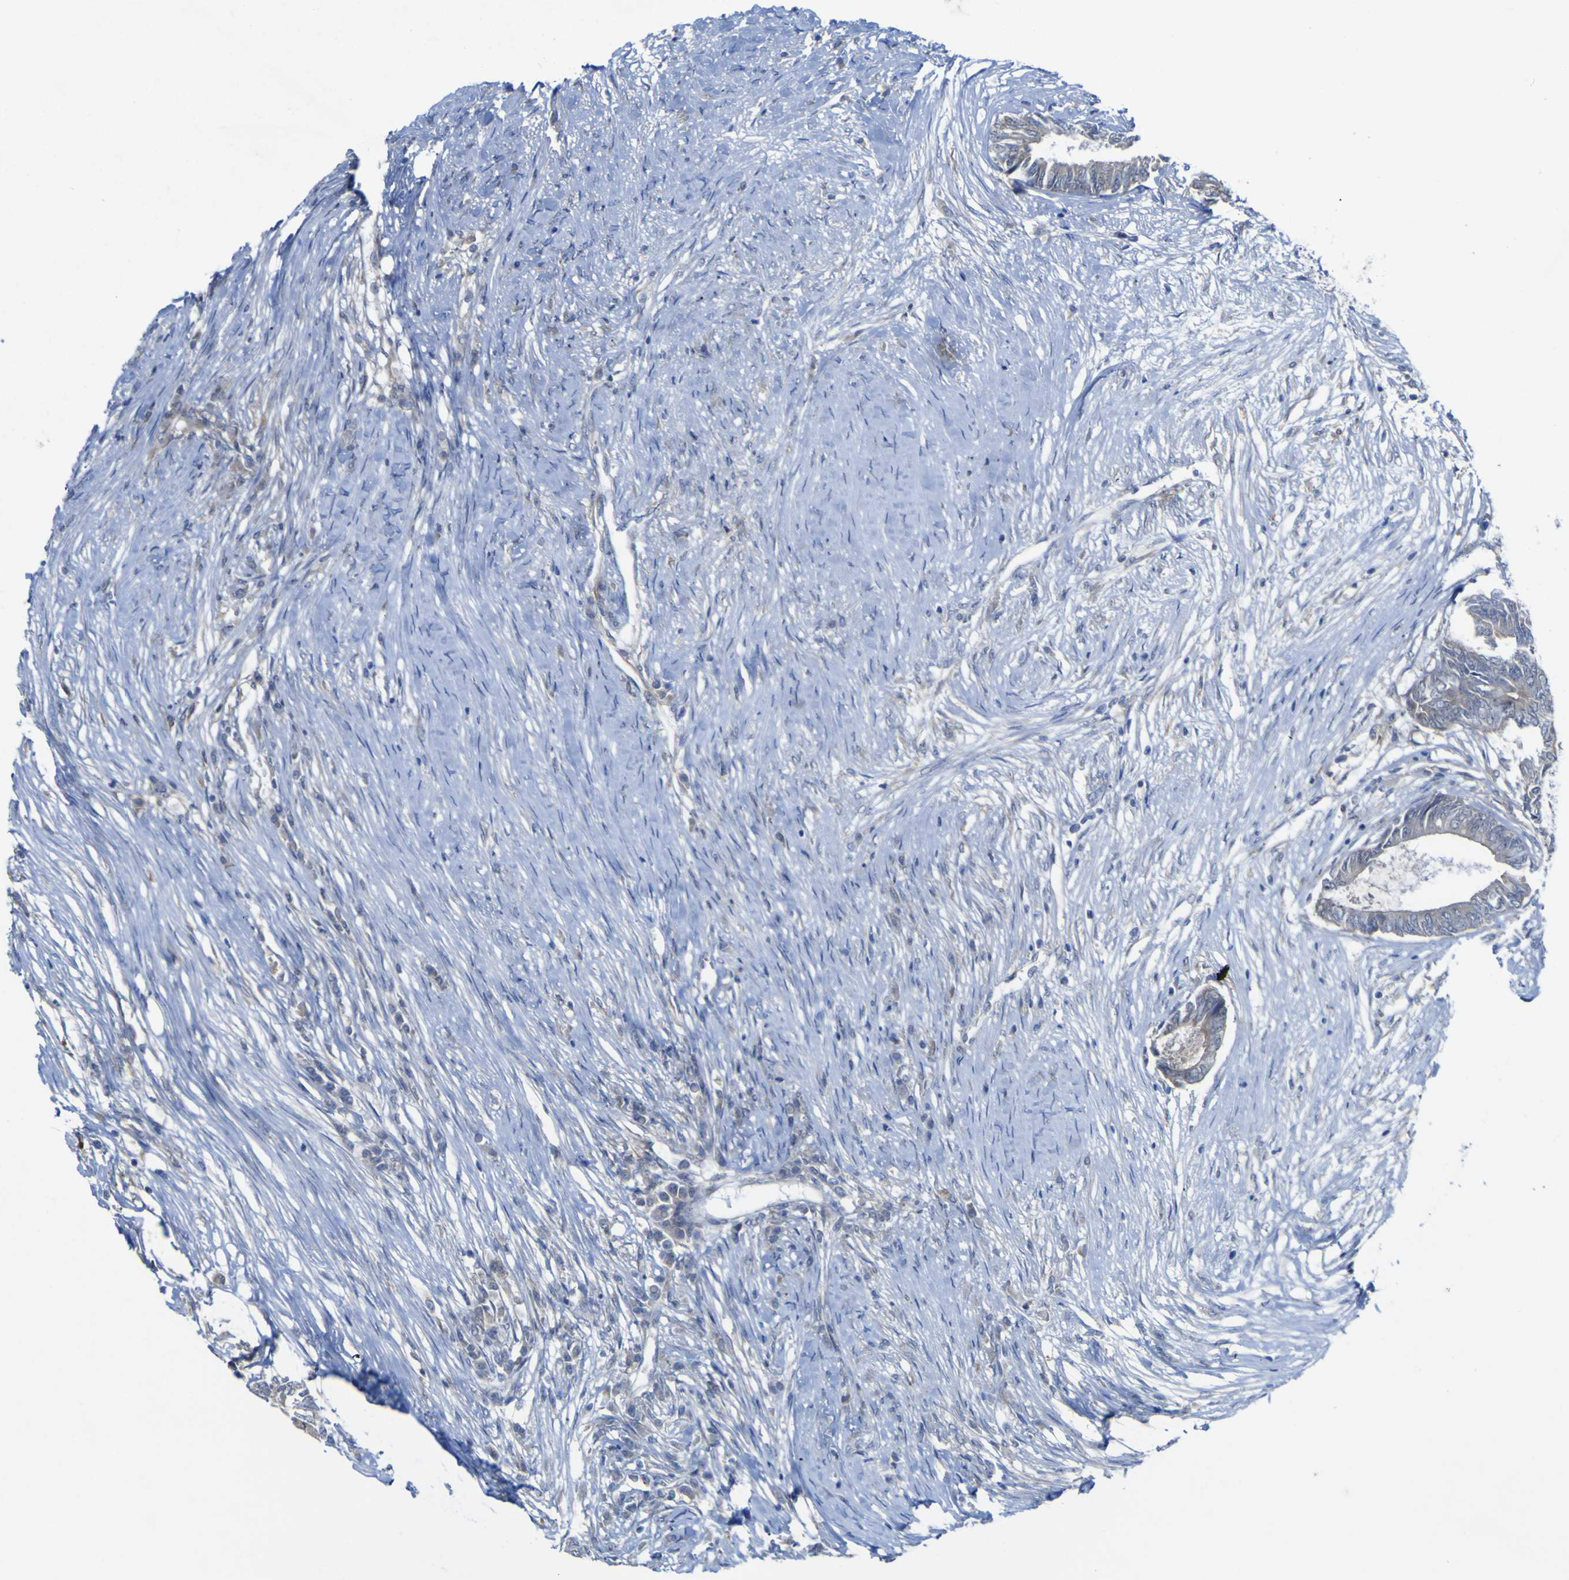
{"staining": {"intensity": "weak", "quantity": "<25%", "location": "cytoplasmic/membranous"}, "tissue": "colorectal cancer", "cell_type": "Tumor cells", "image_type": "cancer", "snomed": [{"axis": "morphology", "description": "Adenocarcinoma, NOS"}, {"axis": "topography", "description": "Rectum"}], "caption": "The image displays no staining of tumor cells in colorectal cancer. The staining was performed using DAB (3,3'-diaminobenzidine) to visualize the protein expression in brown, while the nuclei were stained in blue with hematoxylin (Magnification: 20x).", "gene": "TNFRSF11A", "patient": {"sex": "male", "age": 63}}